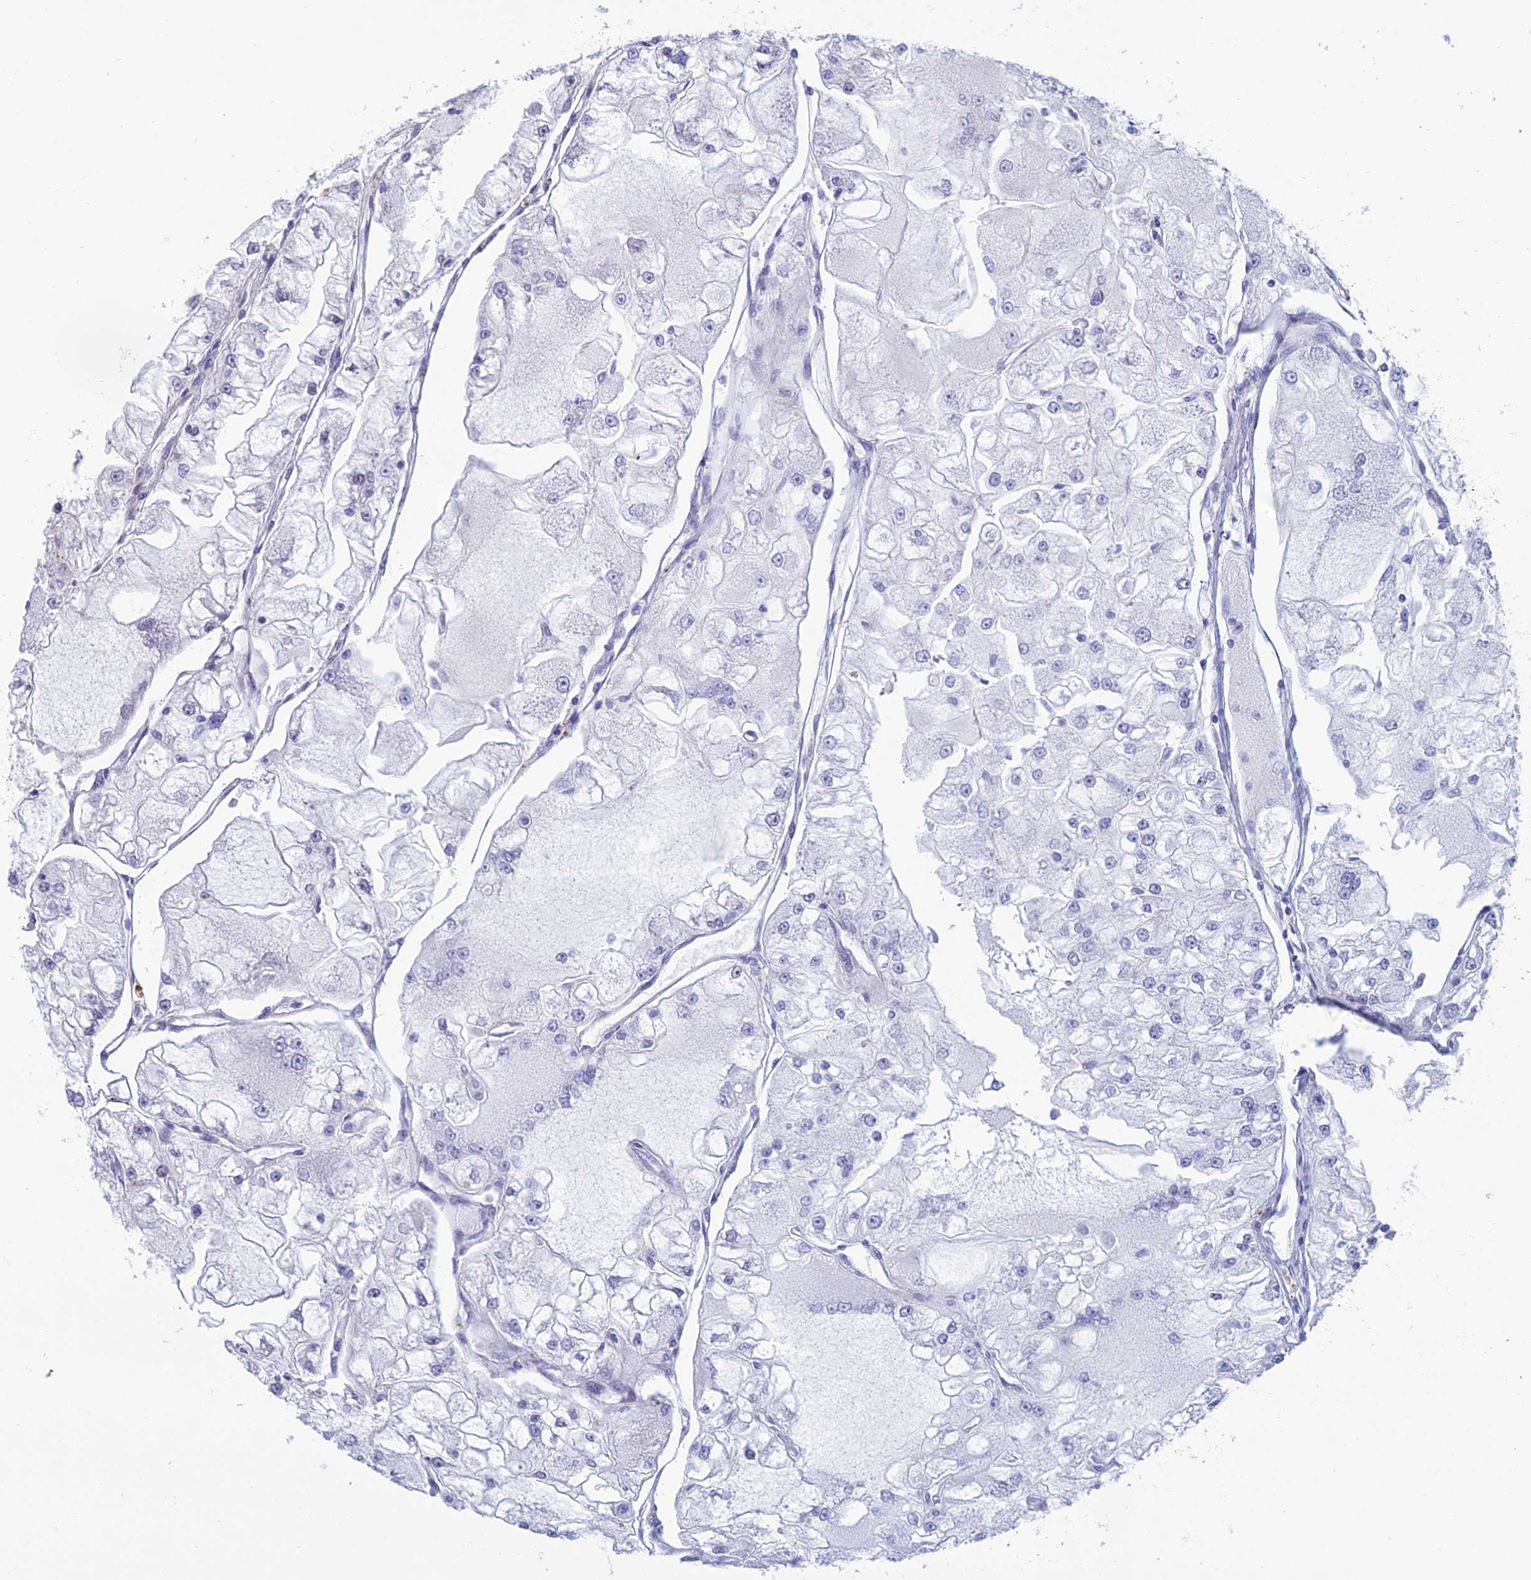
{"staining": {"intensity": "negative", "quantity": "none", "location": "none"}, "tissue": "renal cancer", "cell_type": "Tumor cells", "image_type": "cancer", "snomed": [{"axis": "morphology", "description": "Adenocarcinoma, NOS"}, {"axis": "topography", "description": "Kidney"}], "caption": "An immunohistochemistry histopathology image of renal cancer is shown. There is no staining in tumor cells of renal cancer. (Immunohistochemistry, brightfield microscopy, high magnification).", "gene": "CCDC183", "patient": {"sex": "female", "age": 72}}